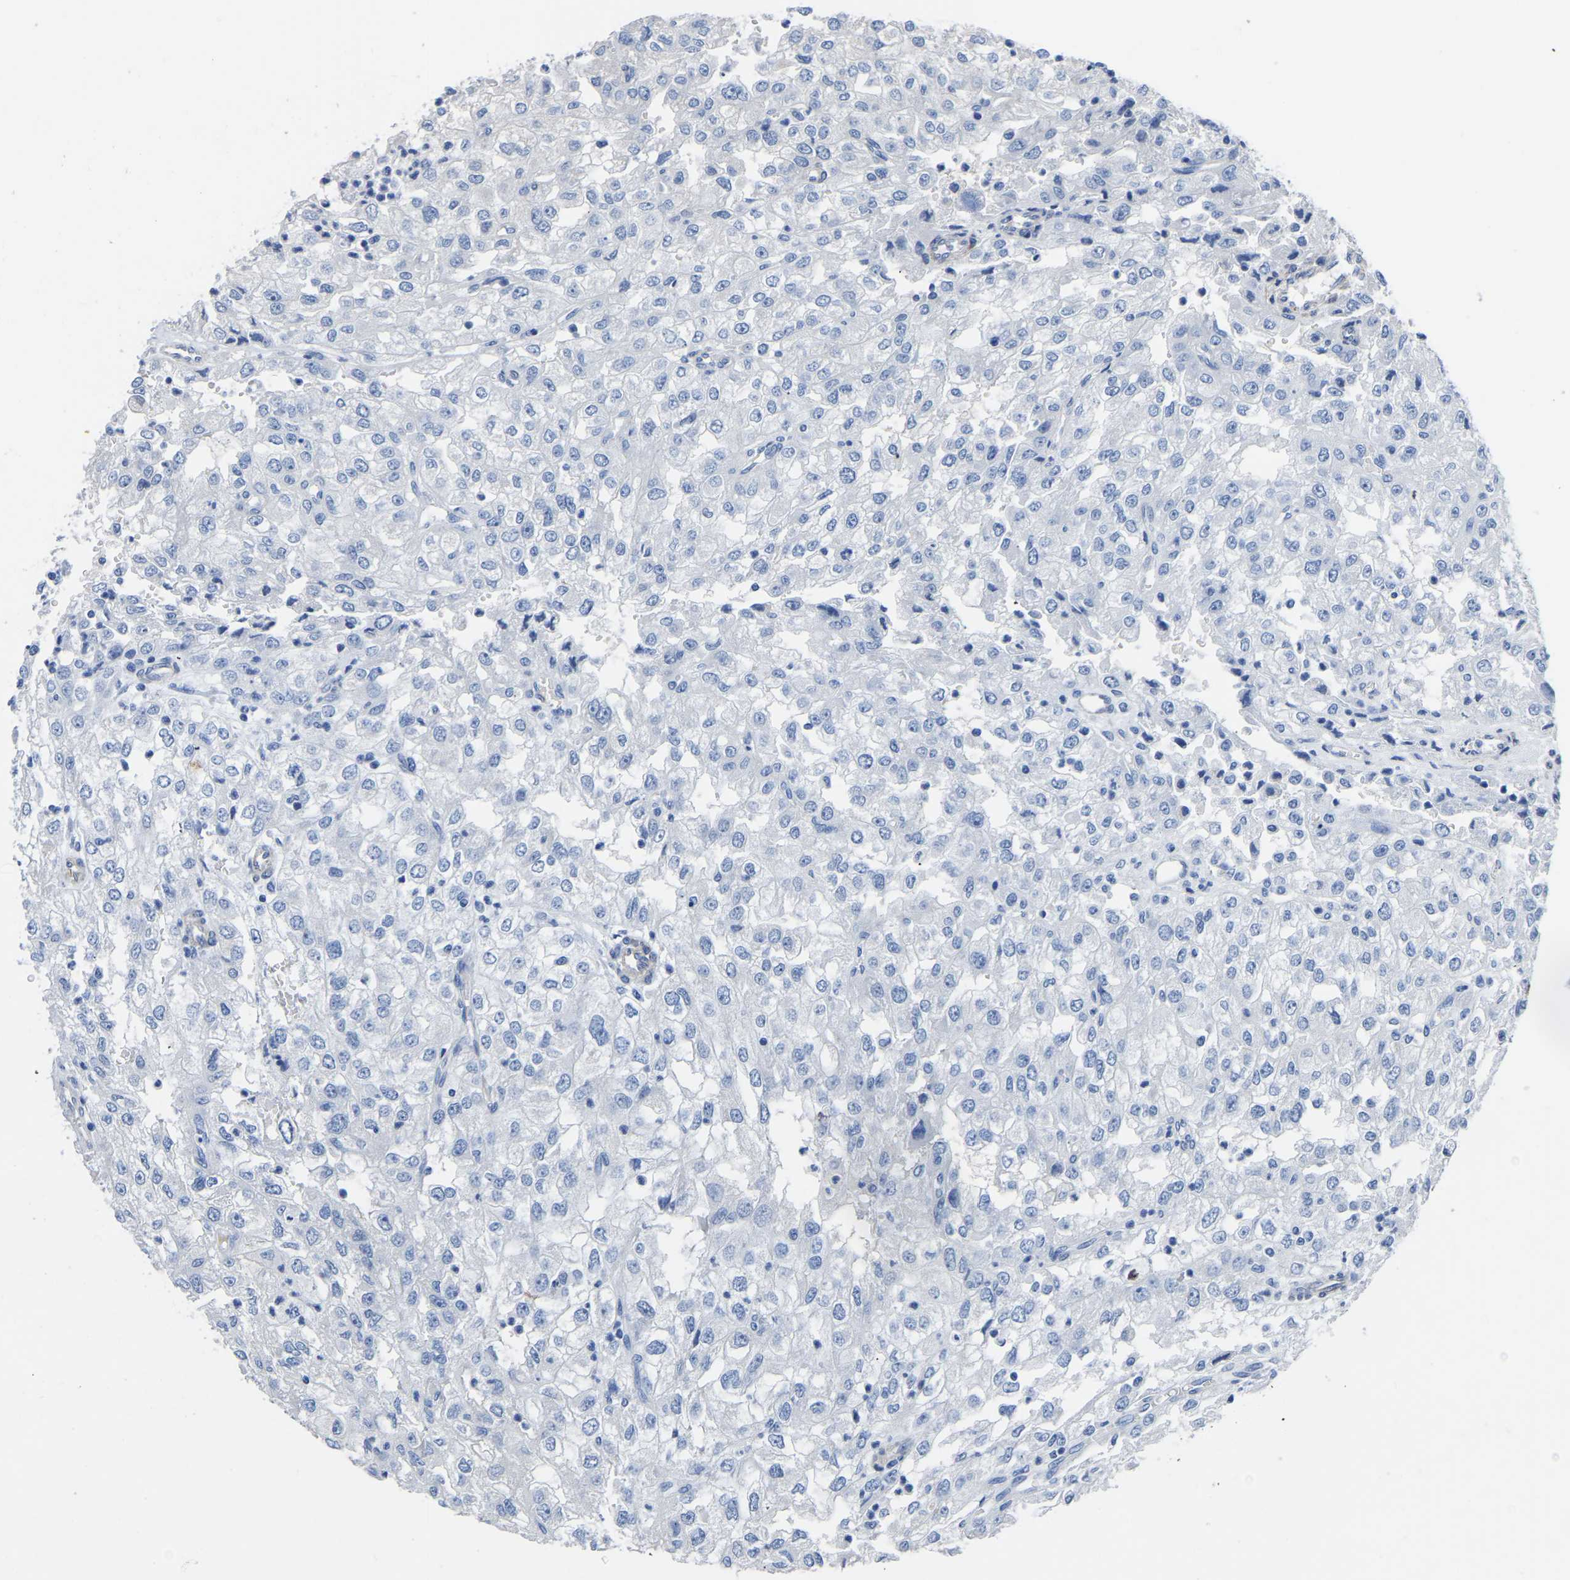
{"staining": {"intensity": "negative", "quantity": "none", "location": "none"}, "tissue": "renal cancer", "cell_type": "Tumor cells", "image_type": "cancer", "snomed": [{"axis": "morphology", "description": "Adenocarcinoma, NOS"}, {"axis": "topography", "description": "Kidney"}], "caption": "Adenocarcinoma (renal) was stained to show a protein in brown. There is no significant positivity in tumor cells. (Stains: DAB (3,3'-diaminobenzidine) immunohistochemistry (IHC) with hematoxylin counter stain, Microscopy: brightfield microscopy at high magnification).", "gene": "SLC45A3", "patient": {"sex": "female", "age": 54}}